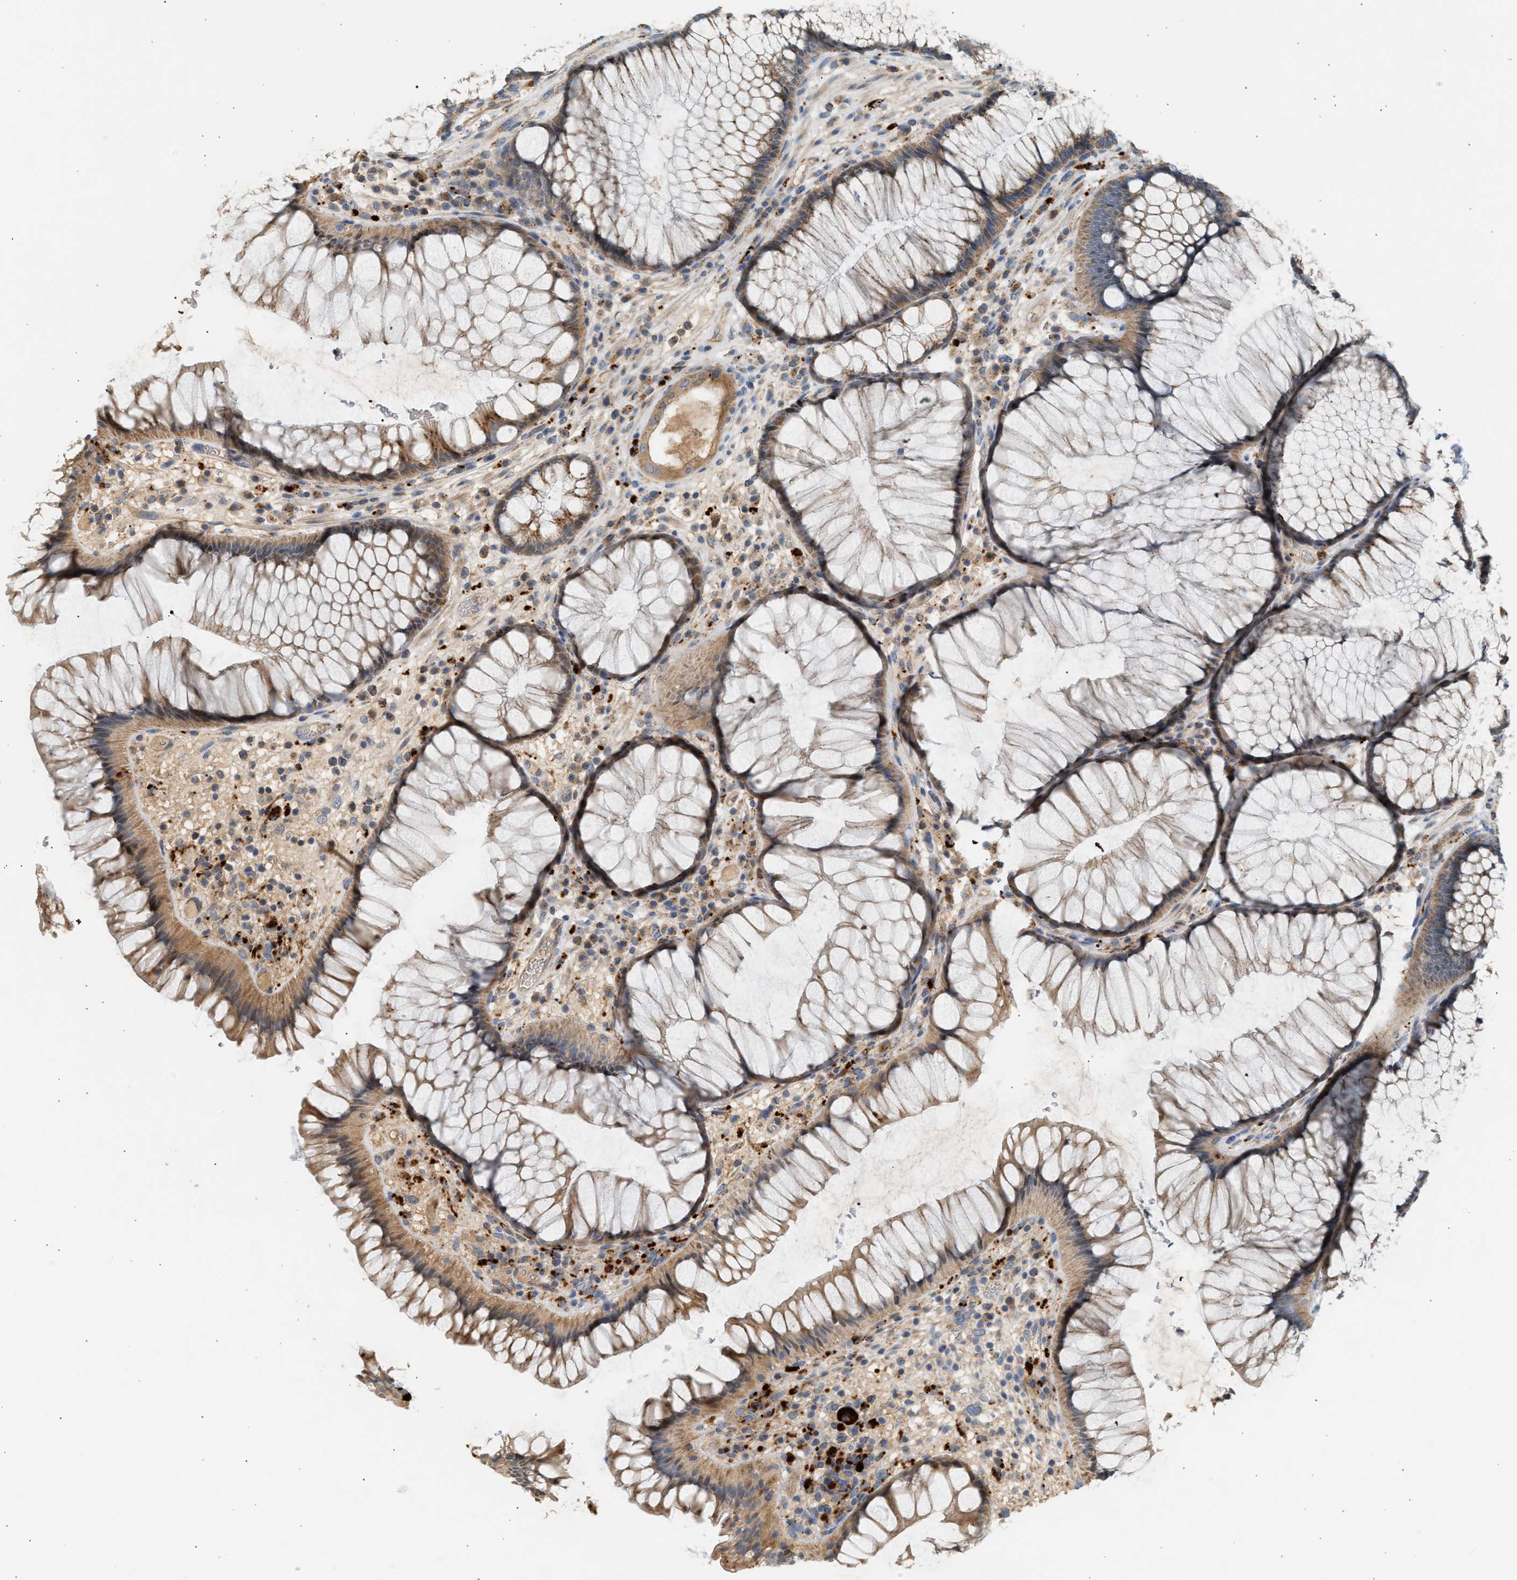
{"staining": {"intensity": "moderate", "quantity": ">75%", "location": "cytoplasmic/membranous"}, "tissue": "rectum", "cell_type": "Glandular cells", "image_type": "normal", "snomed": [{"axis": "morphology", "description": "Normal tissue, NOS"}, {"axis": "topography", "description": "Rectum"}], "caption": "Moderate cytoplasmic/membranous staining for a protein is identified in approximately >75% of glandular cells of normal rectum using immunohistochemistry (IHC).", "gene": "ENTHD1", "patient": {"sex": "male", "age": 51}}